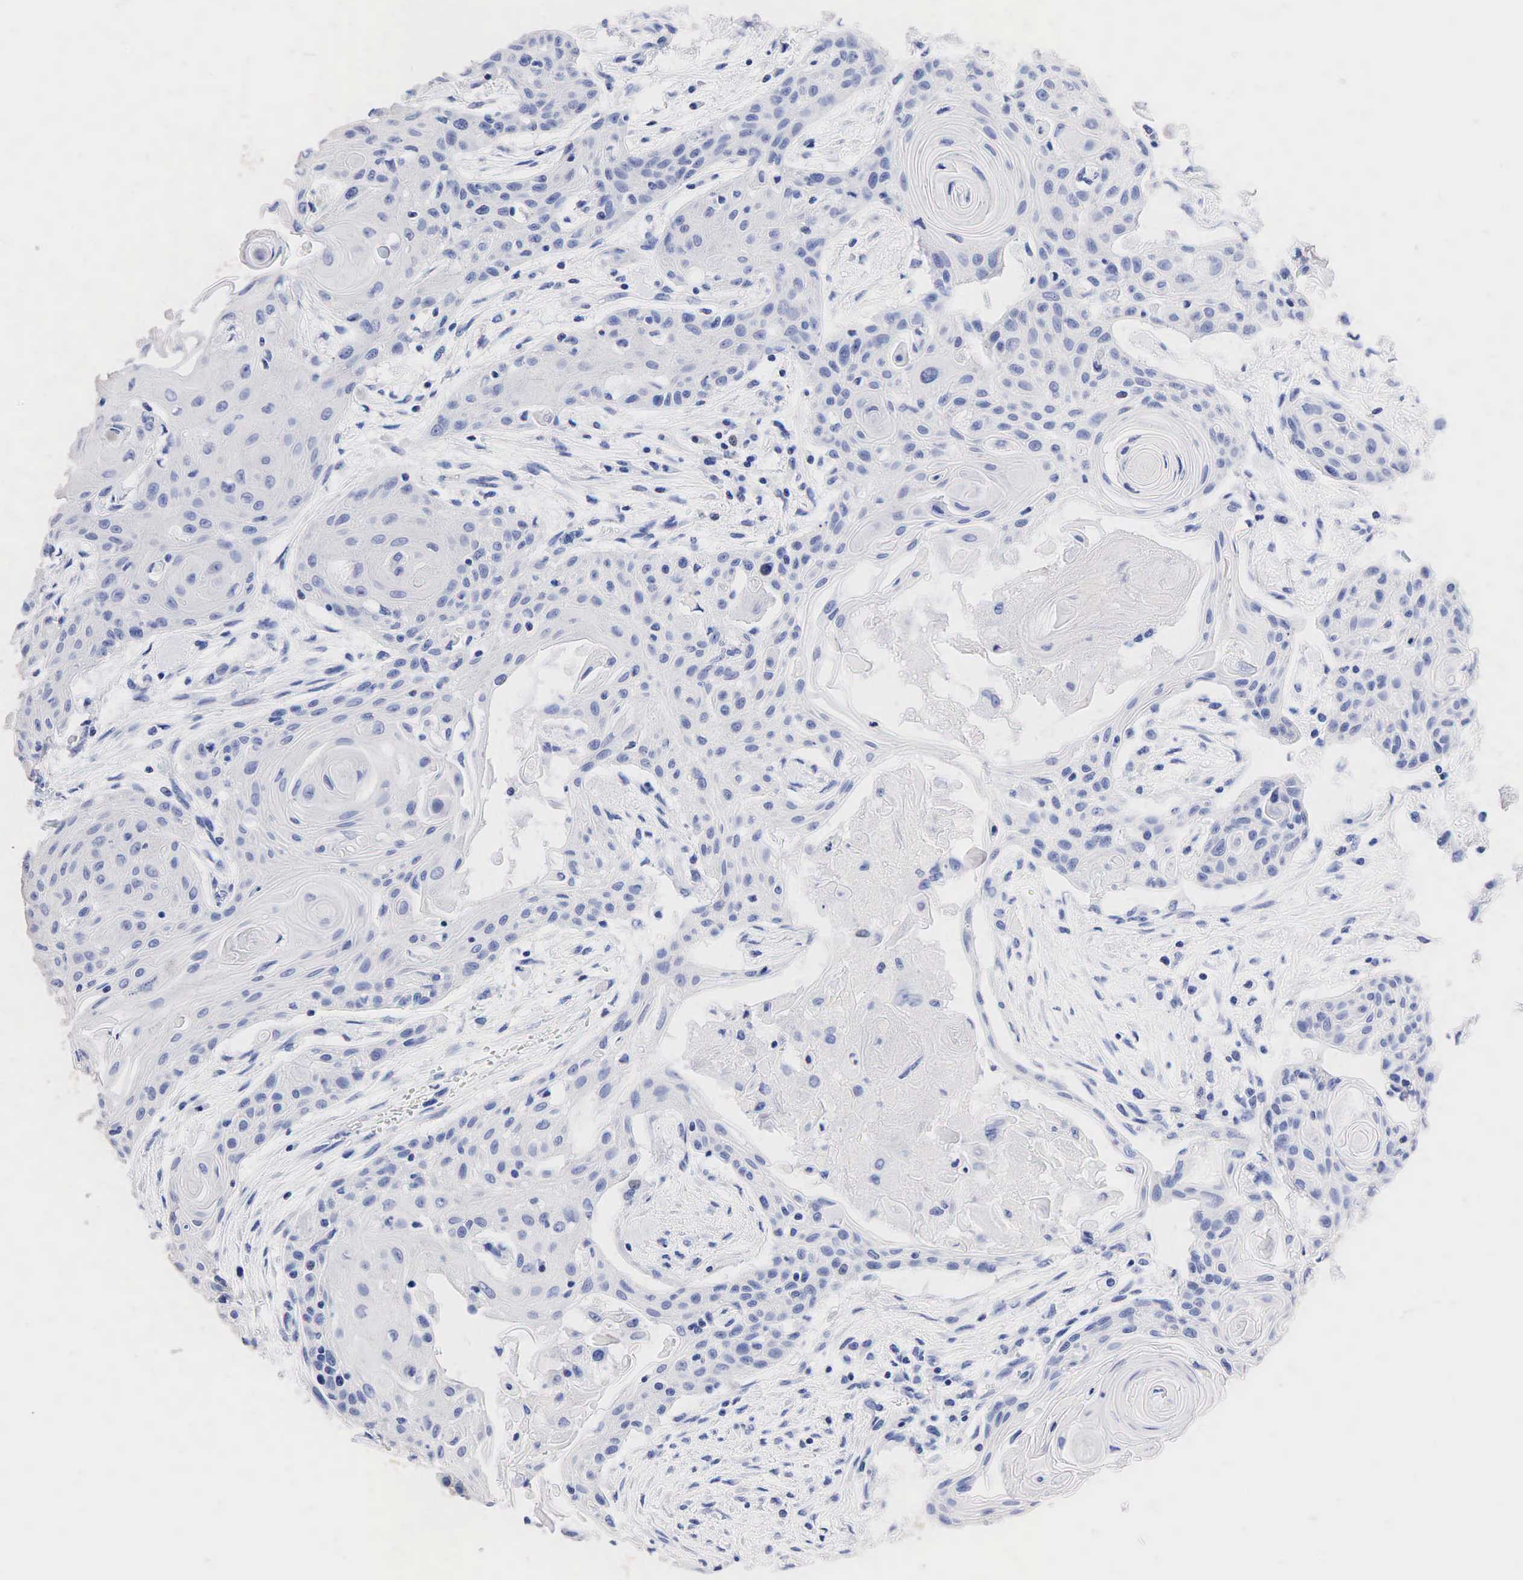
{"staining": {"intensity": "negative", "quantity": "none", "location": "none"}, "tissue": "head and neck cancer", "cell_type": "Tumor cells", "image_type": "cancer", "snomed": [{"axis": "morphology", "description": "Squamous cell carcinoma, NOS"}, {"axis": "morphology", "description": "Squamous cell carcinoma, metastatic, NOS"}, {"axis": "topography", "description": "Lymph node"}, {"axis": "topography", "description": "Salivary gland"}, {"axis": "topography", "description": "Head-Neck"}], "caption": "IHC histopathology image of human head and neck cancer (squamous cell carcinoma) stained for a protein (brown), which reveals no staining in tumor cells. (DAB immunohistochemistry with hematoxylin counter stain).", "gene": "SST", "patient": {"sex": "female", "age": 74}}